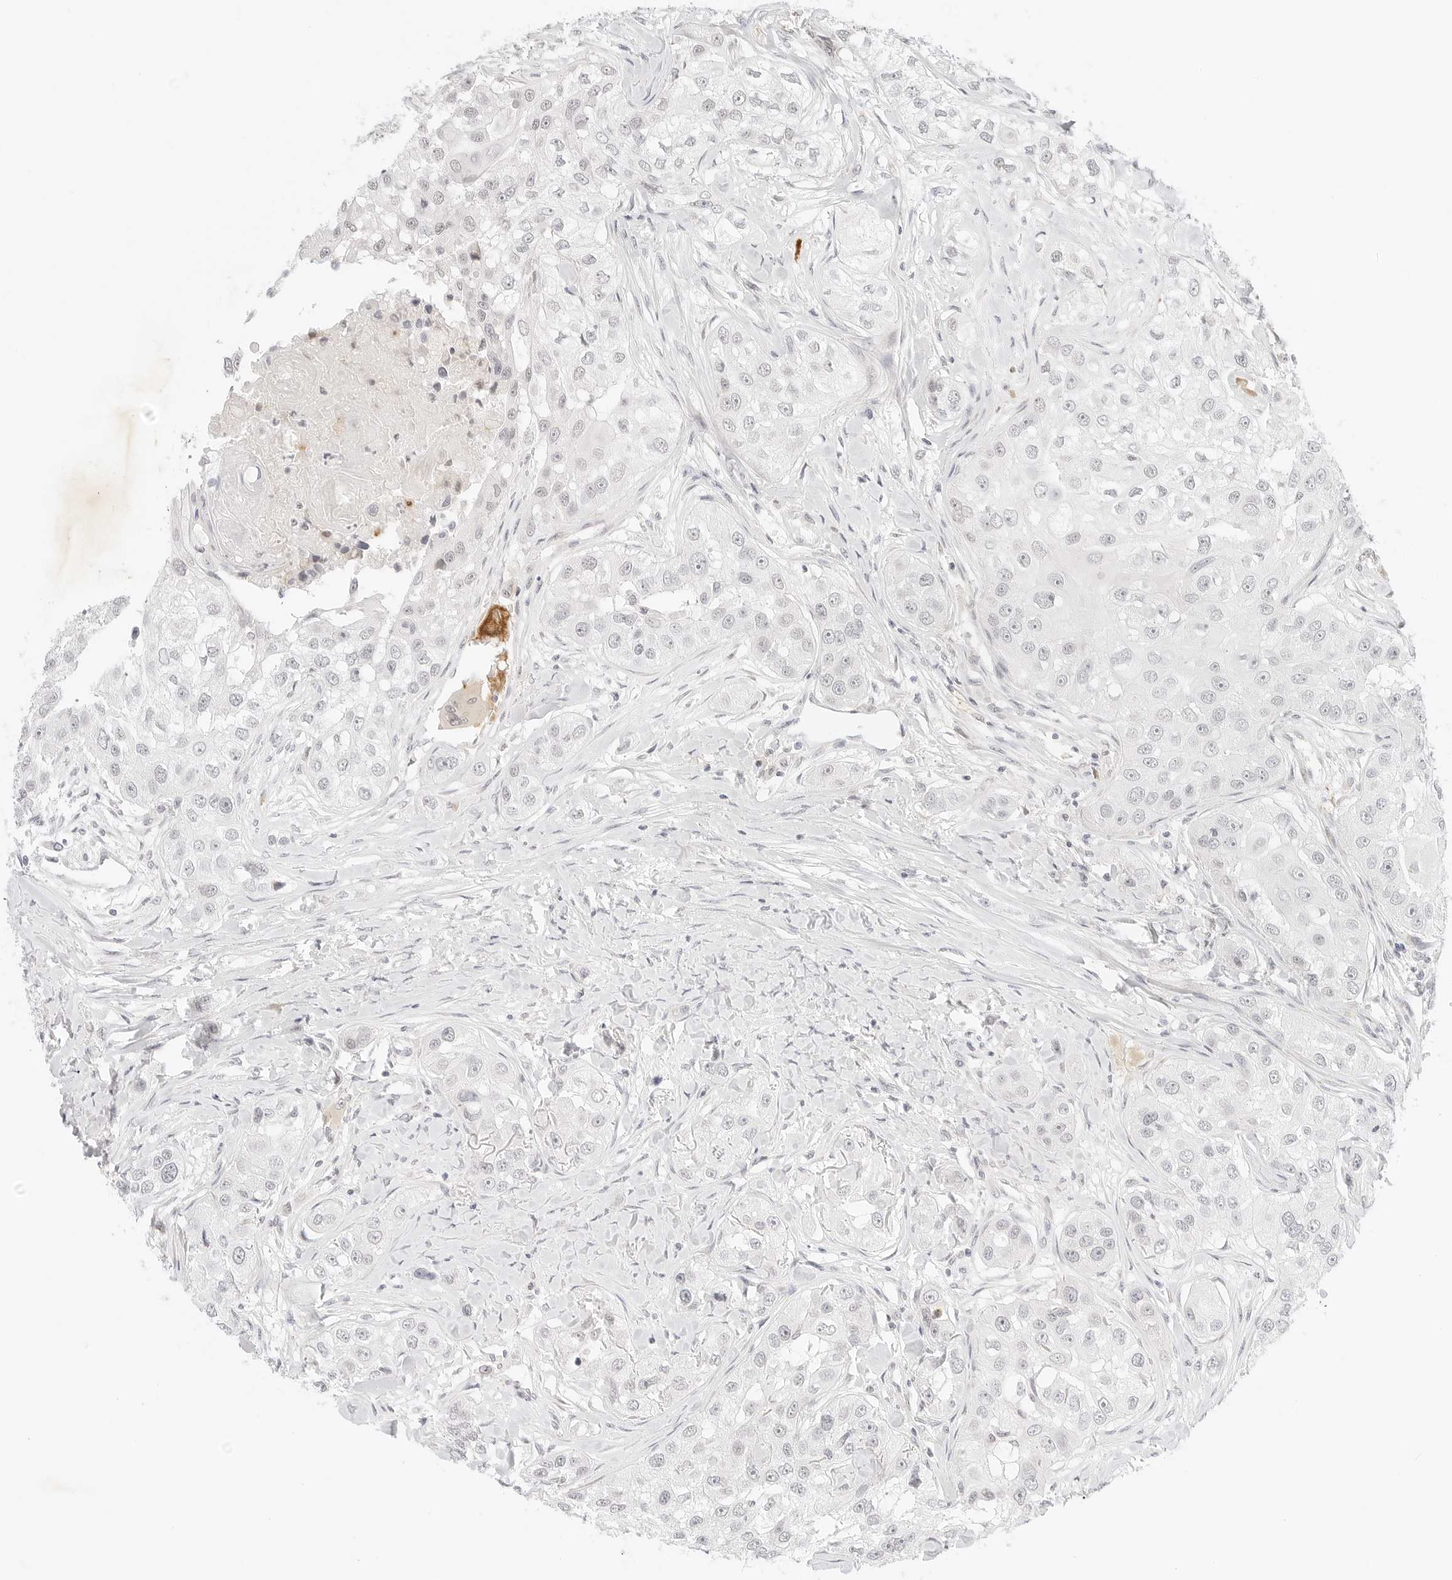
{"staining": {"intensity": "negative", "quantity": "none", "location": "none"}, "tissue": "head and neck cancer", "cell_type": "Tumor cells", "image_type": "cancer", "snomed": [{"axis": "morphology", "description": "Normal tissue, NOS"}, {"axis": "morphology", "description": "Squamous cell carcinoma, NOS"}, {"axis": "topography", "description": "Skeletal muscle"}, {"axis": "topography", "description": "Head-Neck"}], "caption": "Head and neck cancer was stained to show a protein in brown. There is no significant positivity in tumor cells.", "gene": "XKR4", "patient": {"sex": "male", "age": 51}}